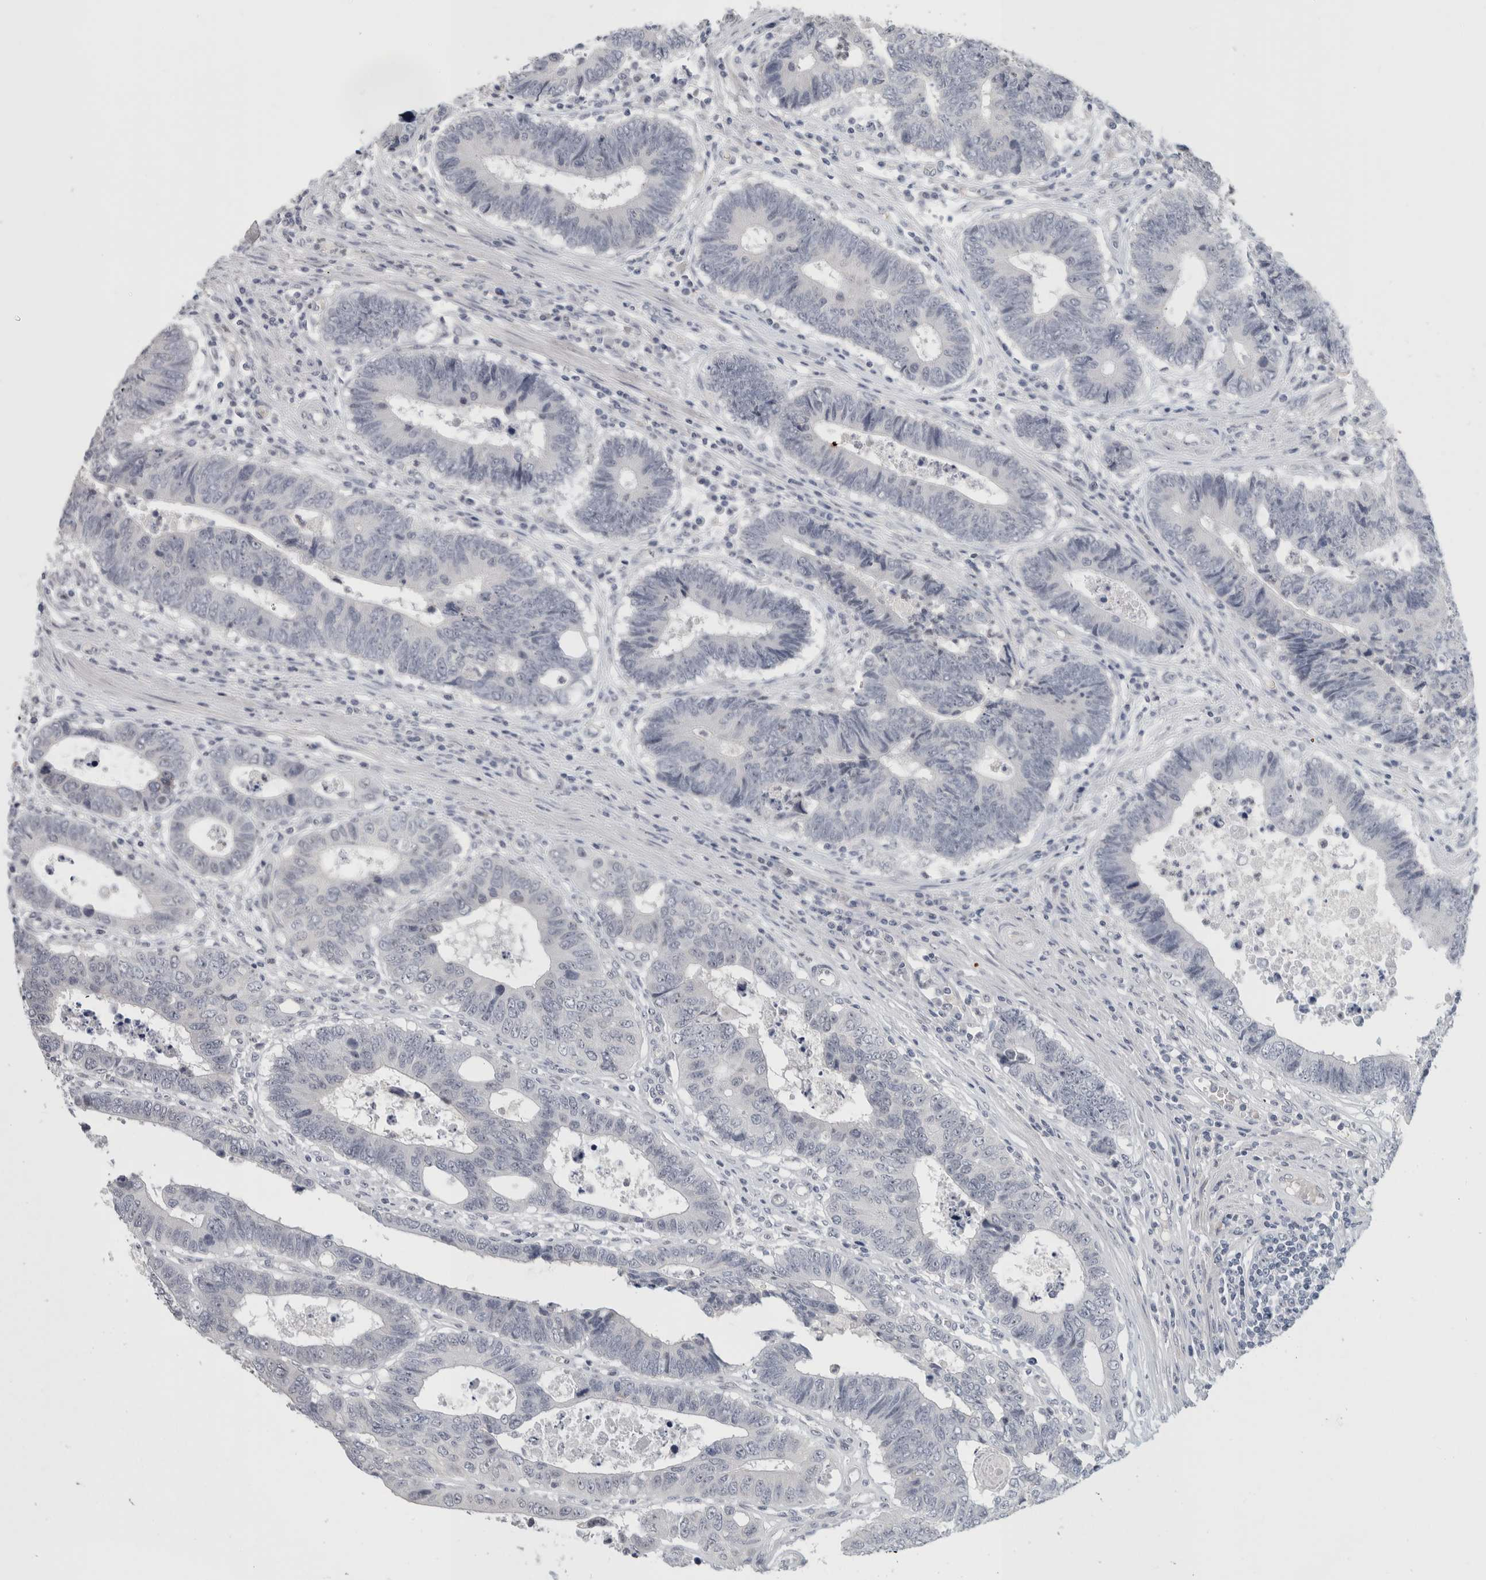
{"staining": {"intensity": "negative", "quantity": "none", "location": "none"}, "tissue": "colorectal cancer", "cell_type": "Tumor cells", "image_type": "cancer", "snomed": [{"axis": "morphology", "description": "Adenocarcinoma, NOS"}, {"axis": "topography", "description": "Rectum"}], "caption": "Human colorectal adenocarcinoma stained for a protein using IHC demonstrates no positivity in tumor cells.", "gene": "FMR1NB", "patient": {"sex": "male", "age": 84}}